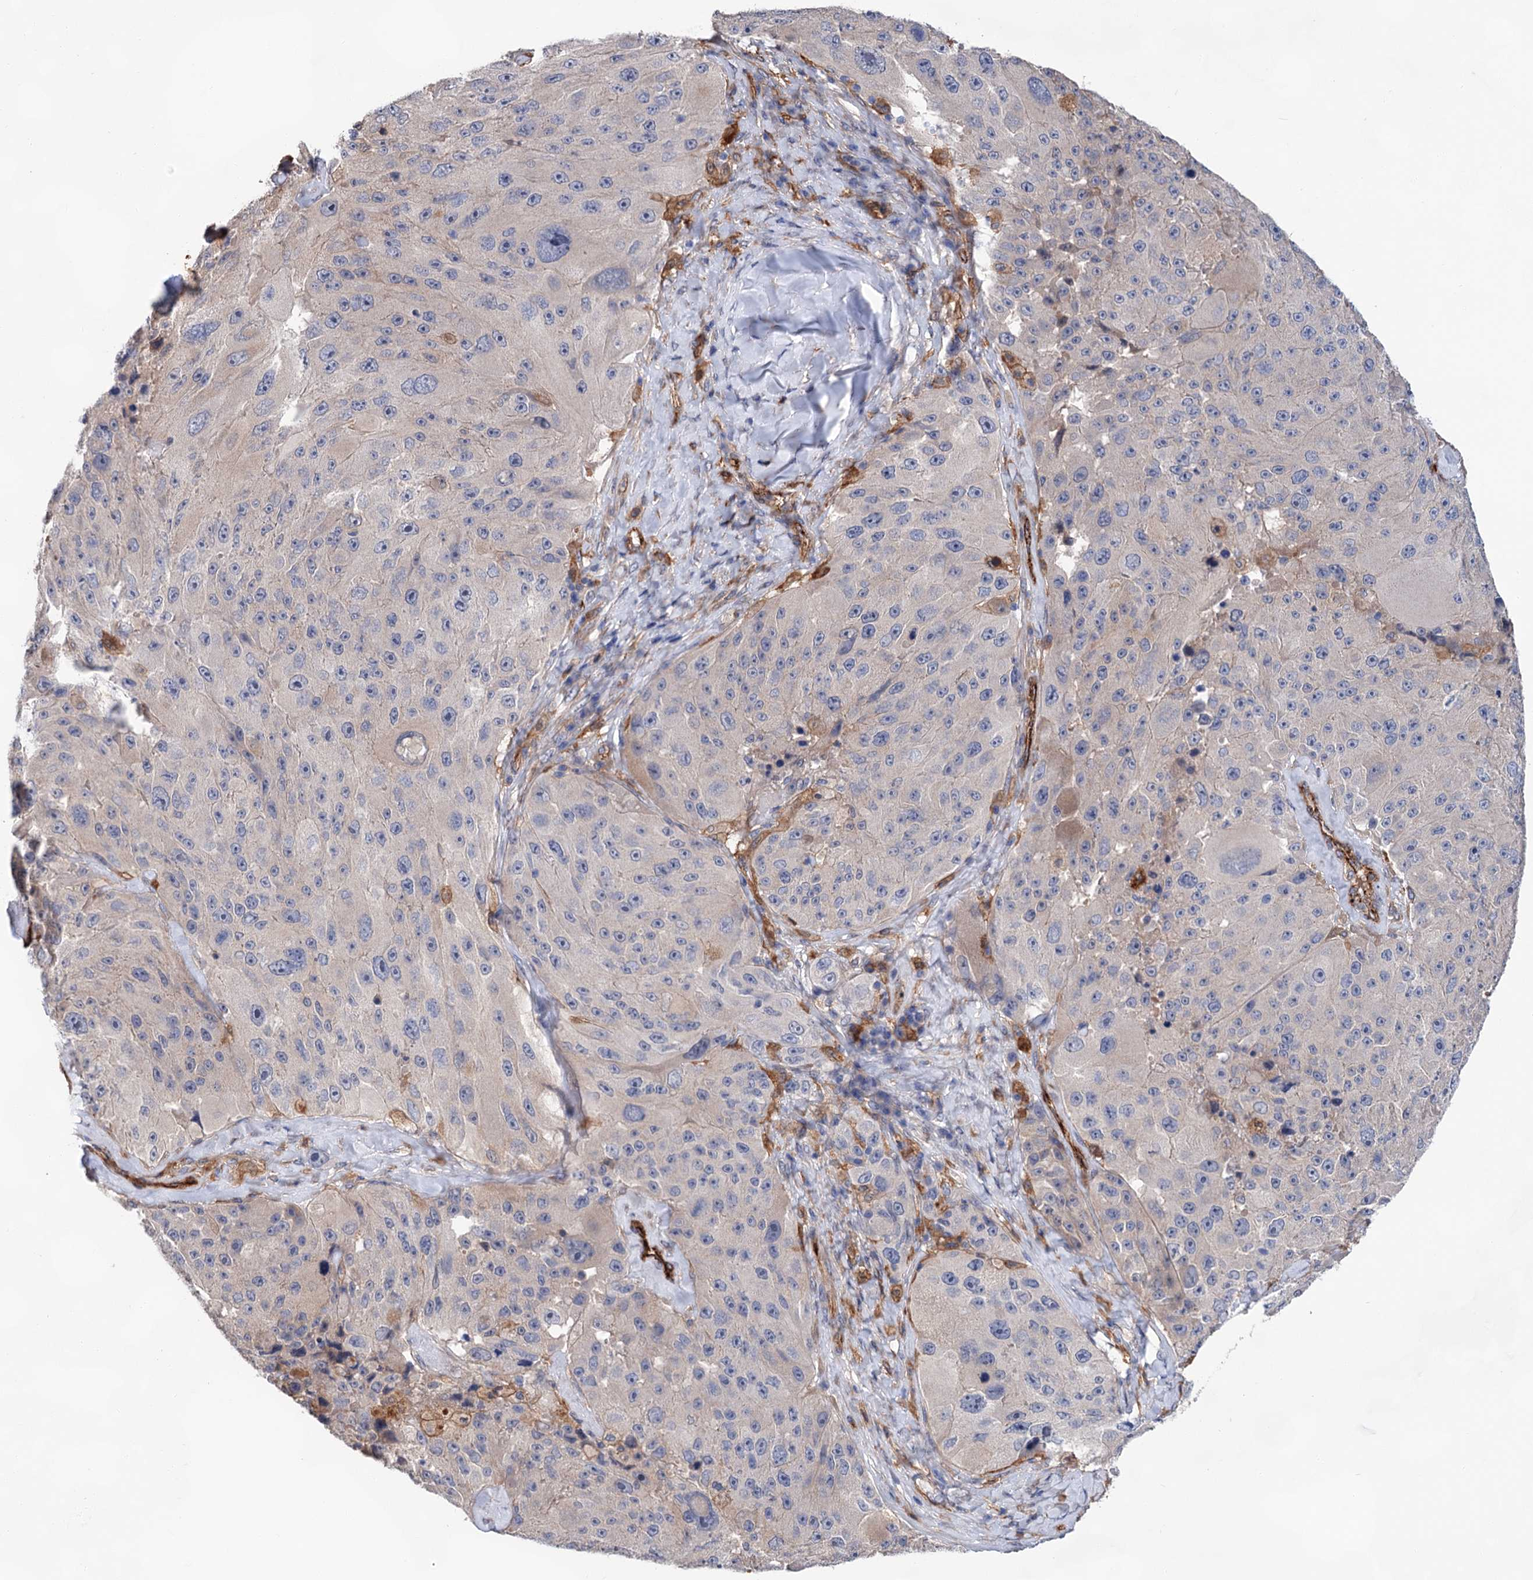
{"staining": {"intensity": "negative", "quantity": "none", "location": "none"}, "tissue": "melanoma", "cell_type": "Tumor cells", "image_type": "cancer", "snomed": [{"axis": "morphology", "description": "Malignant melanoma, Metastatic site"}, {"axis": "topography", "description": "Lymph node"}], "caption": "The photomicrograph reveals no staining of tumor cells in melanoma. (DAB immunohistochemistry (IHC), high magnification).", "gene": "TMTC3", "patient": {"sex": "male", "age": 62}}